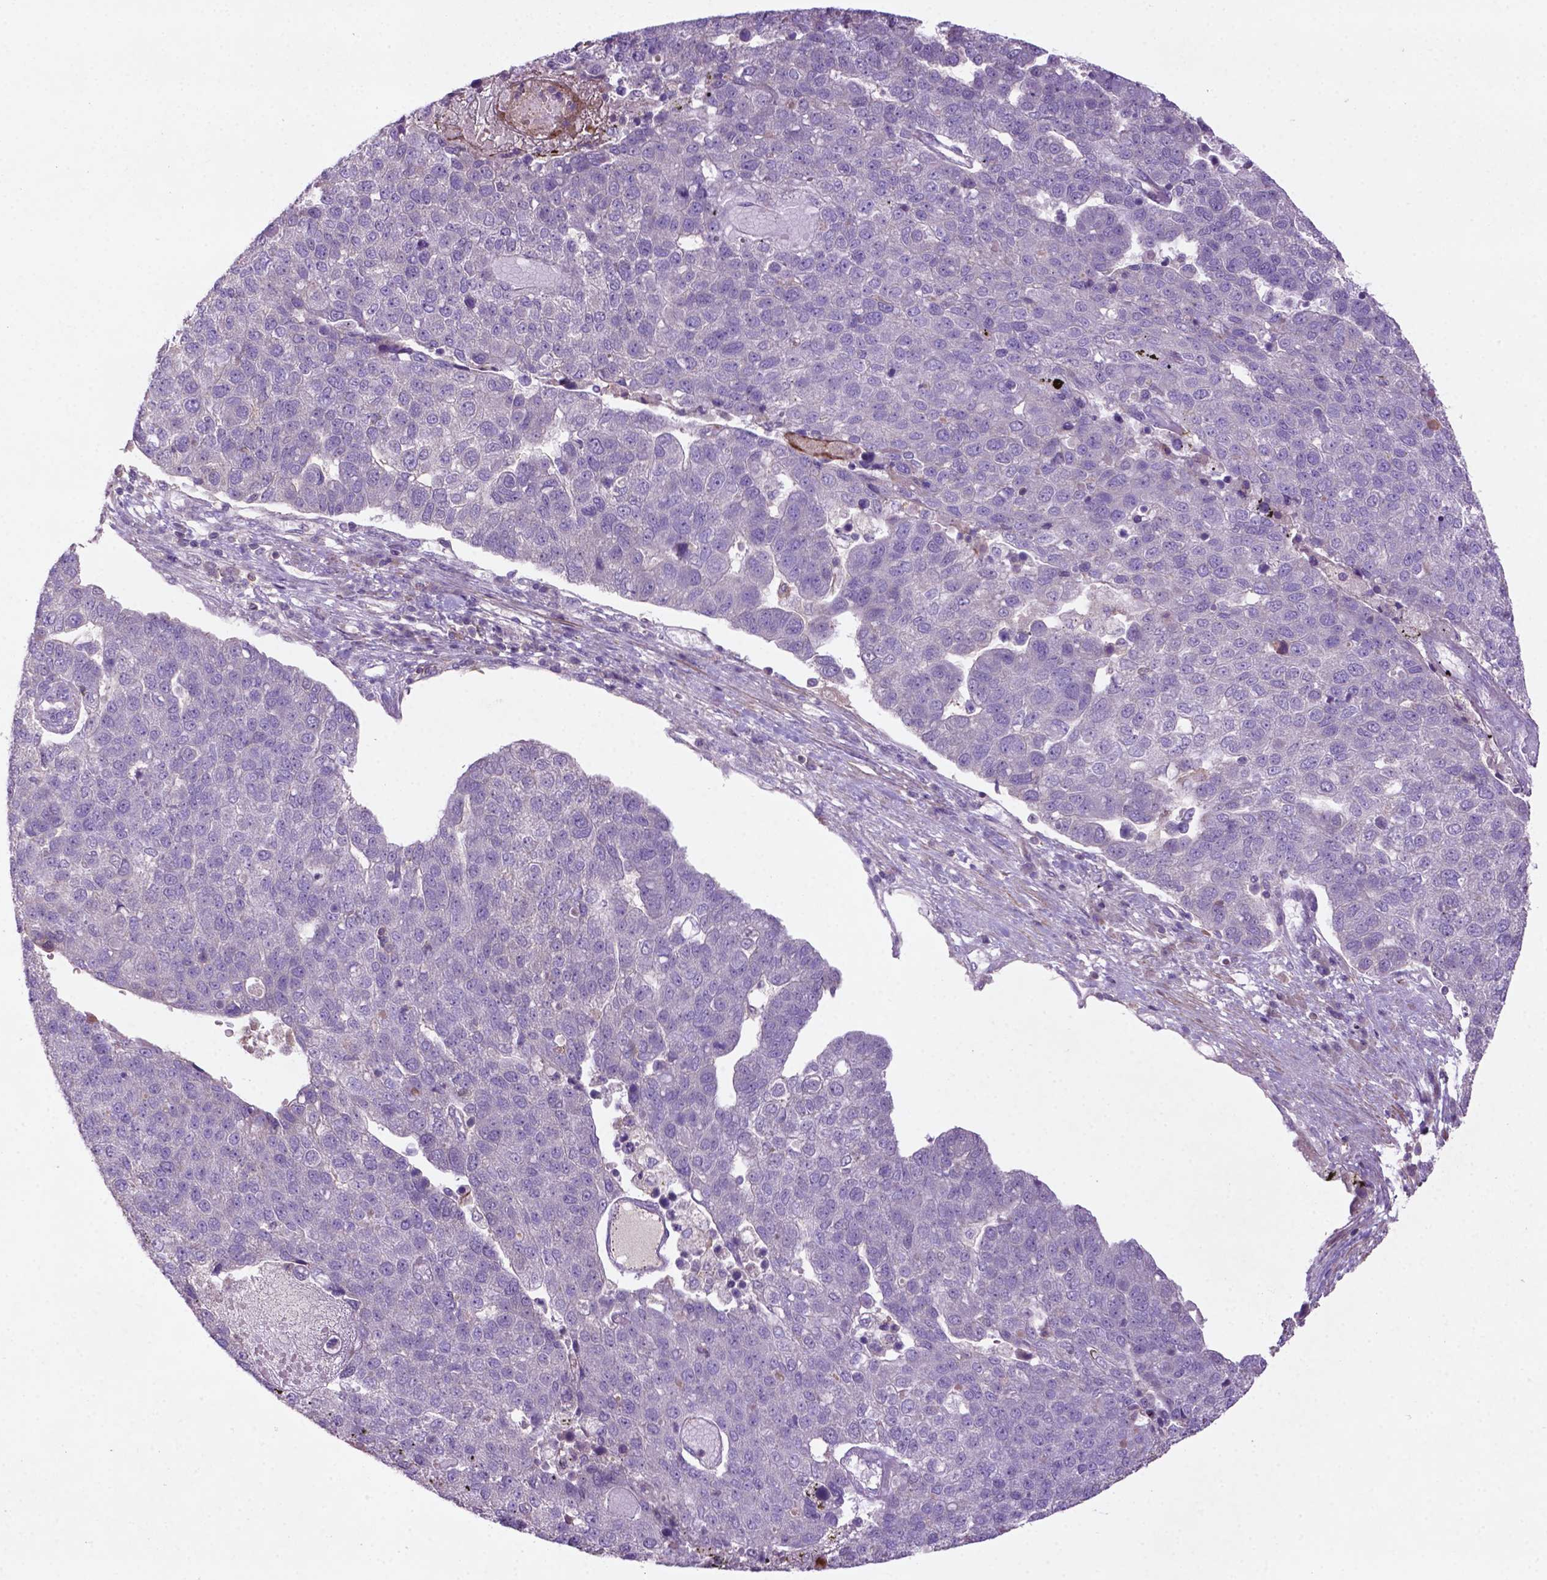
{"staining": {"intensity": "negative", "quantity": "none", "location": "none"}, "tissue": "pancreatic cancer", "cell_type": "Tumor cells", "image_type": "cancer", "snomed": [{"axis": "morphology", "description": "Adenocarcinoma, NOS"}, {"axis": "topography", "description": "Pancreas"}], "caption": "Immunohistochemistry histopathology image of neoplastic tissue: human pancreatic adenocarcinoma stained with DAB (3,3'-diaminobenzidine) demonstrates no significant protein positivity in tumor cells. The staining was performed using DAB to visualize the protein expression in brown, while the nuclei were stained in blue with hematoxylin (Magnification: 20x).", "gene": "BMP4", "patient": {"sex": "female", "age": 61}}